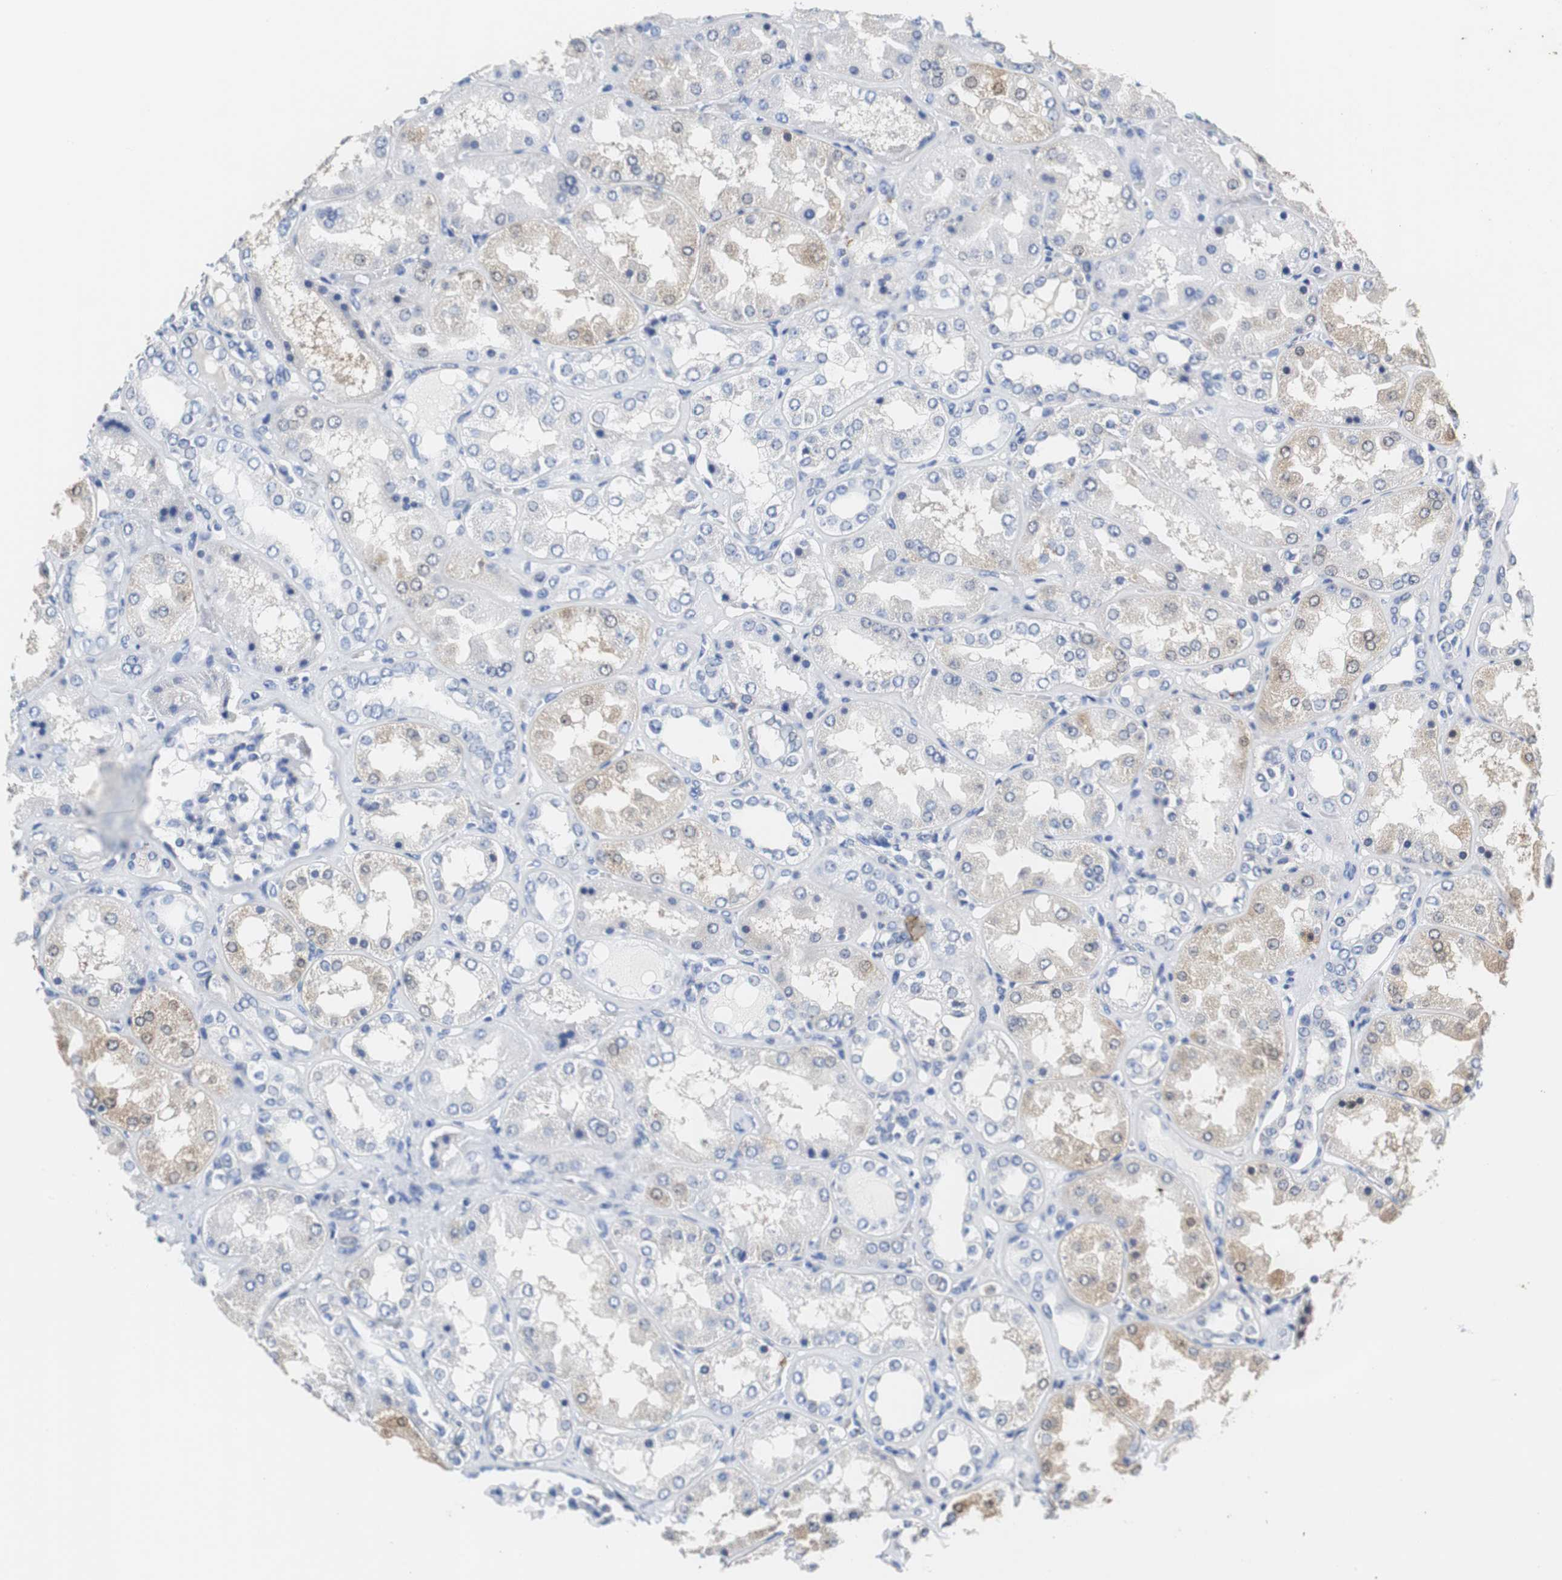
{"staining": {"intensity": "negative", "quantity": "none", "location": "none"}, "tissue": "kidney", "cell_type": "Cells in glomeruli", "image_type": "normal", "snomed": [{"axis": "morphology", "description": "Normal tissue, NOS"}, {"axis": "topography", "description": "Kidney"}], "caption": "Immunohistochemistry (IHC) photomicrograph of unremarkable human kidney stained for a protein (brown), which shows no positivity in cells in glomeruli.", "gene": "PCK1", "patient": {"sex": "female", "age": 56}}